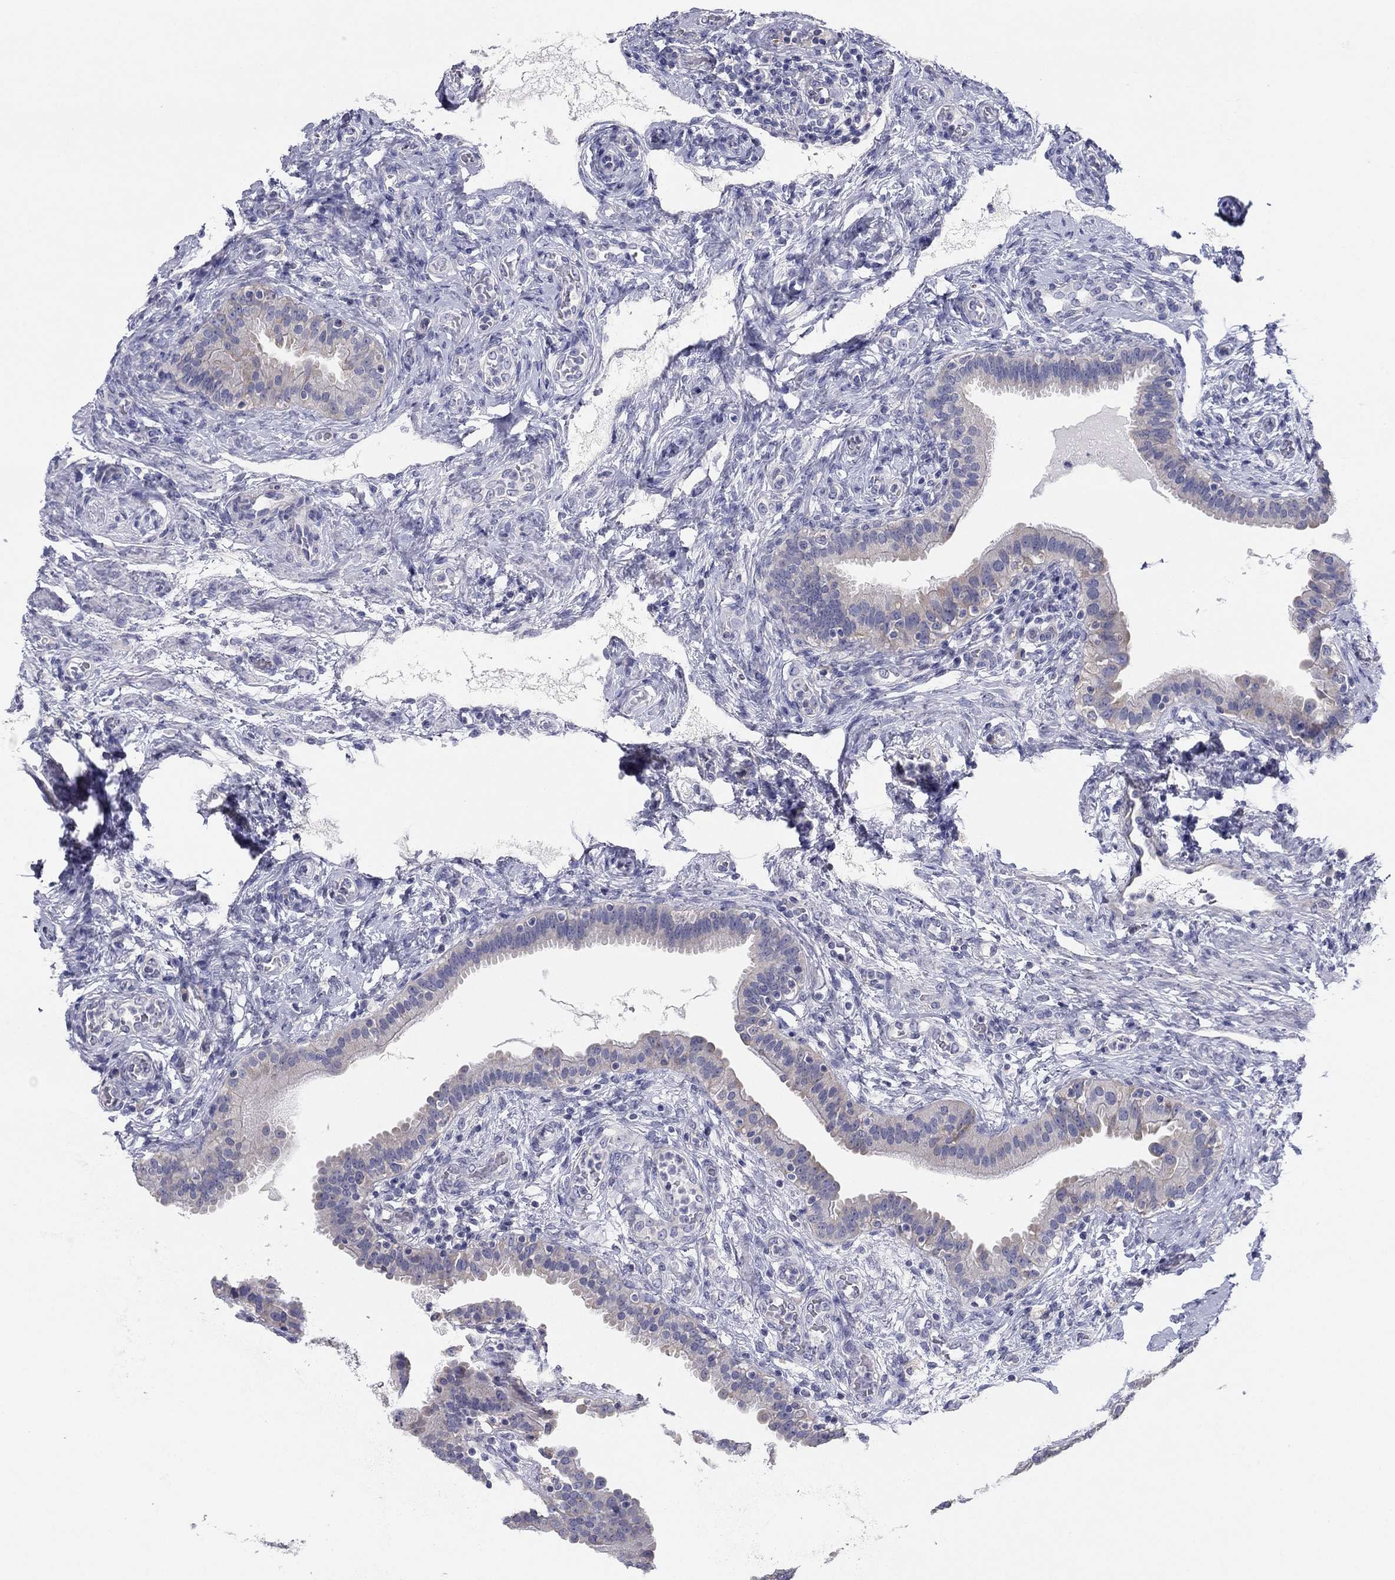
{"staining": {"intensity": "weak", "quantity": "<25%", "location": "cytoplasmic/membranous"}, "tissue": "fallopian tube", "cell_type": "Glandular cells", "image_type": "normal", "snomed": [{"axis": "morphology", "description": "Normal tissue, NOS"}, {"axis": "topography", "description": "Fallopian tube"}, {"axis": "topography", "description": "Ovary"}], "caption": "The immunohistochemistry (IHC) histopathology image has no significant expression in glandular cells of fallopian tube.", "gene": "GRK7", "patient": {"sex": "female", "age": 41}}